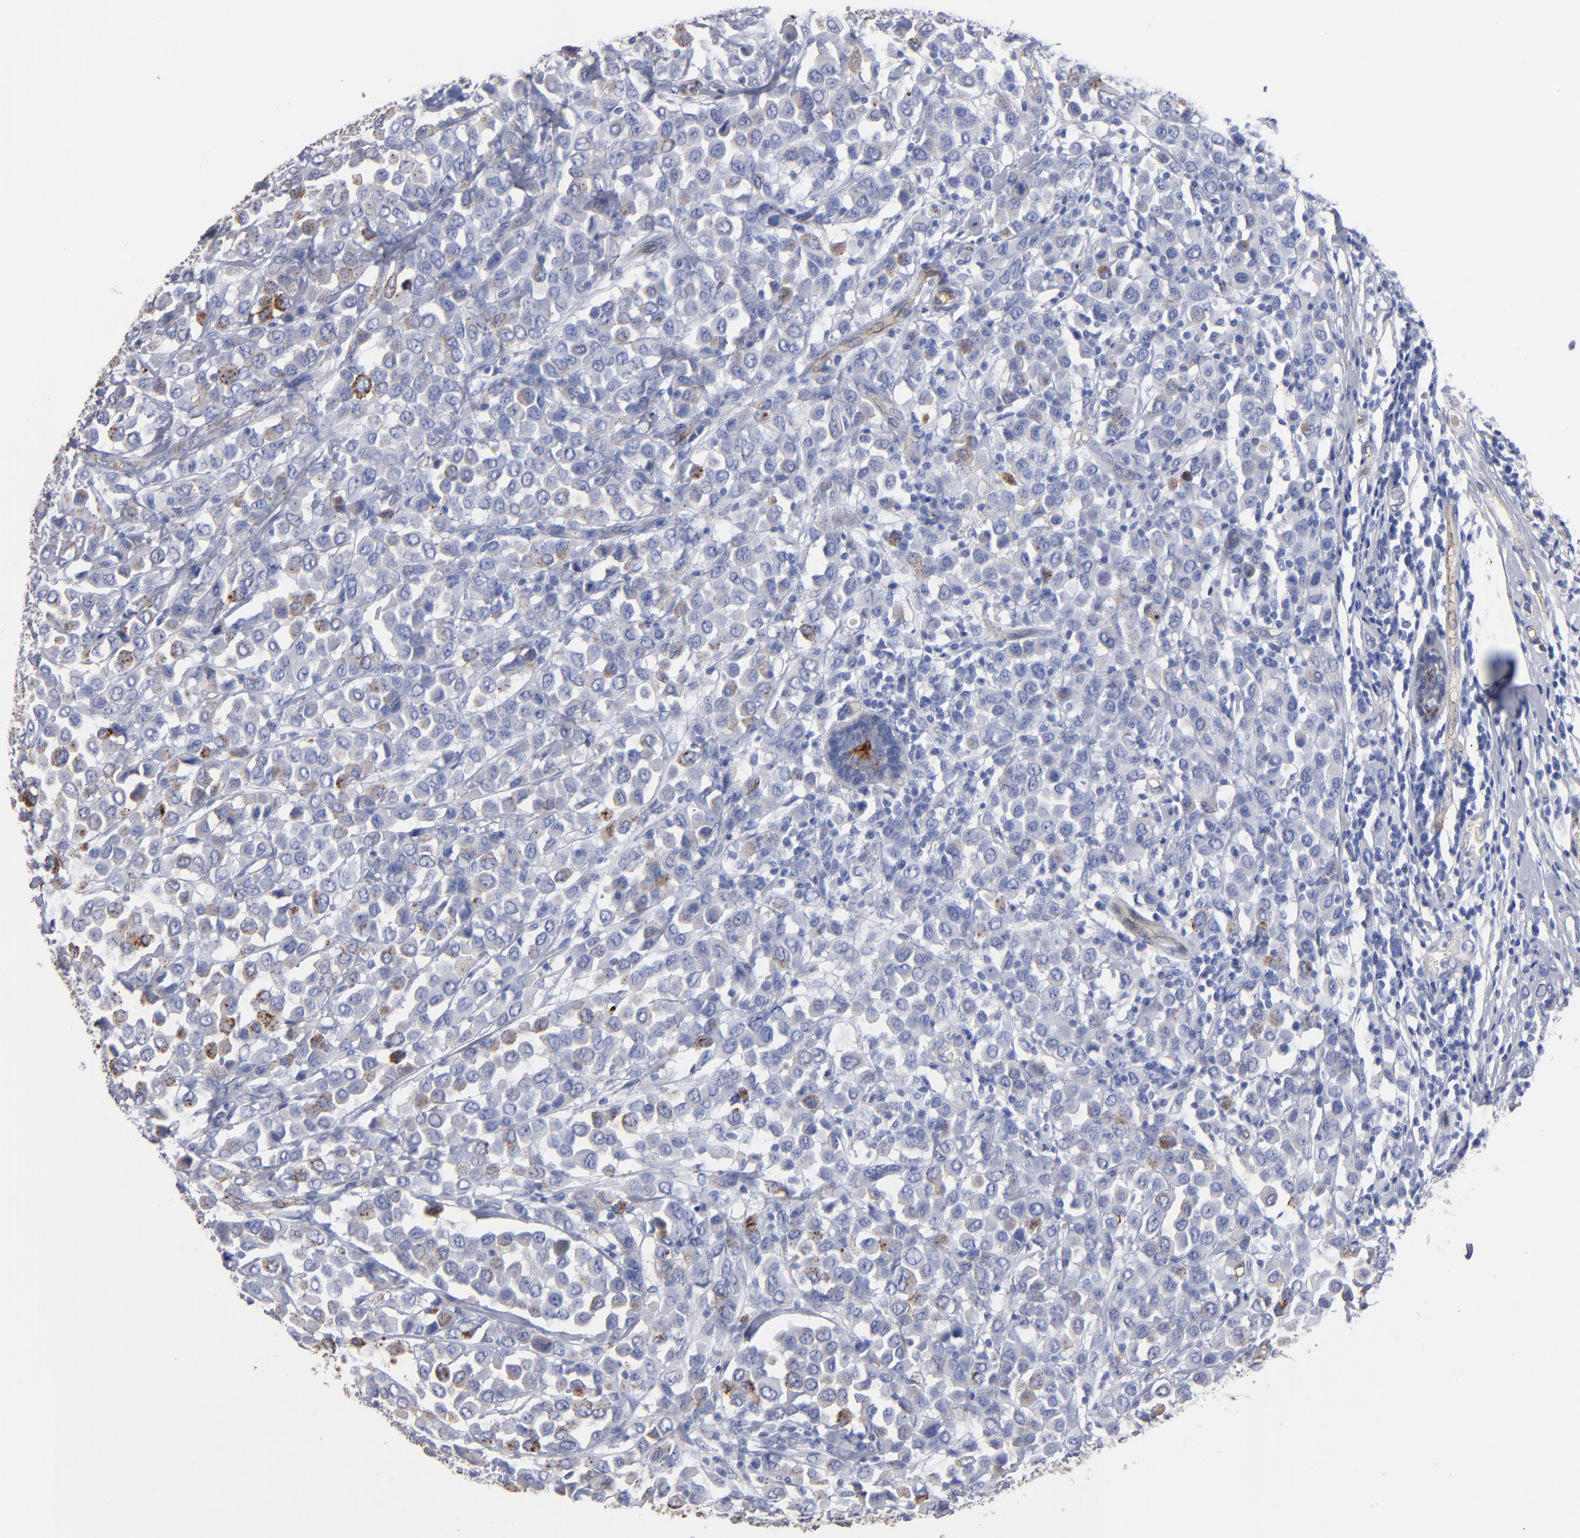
{"staining": {"intensity": "moderate", "quantity": "<25%", "location": "cytoplasmic/membranous"}, "tissue": "breast cancer", "cell_type": "Tumor cells", "image_type": "cancer", "snomed": [{"axis": "morphology", "description": "Duct carcinoma"}, {"axis": "topography", "description": "Breast"}], "caption": "Immunohistochemical staining of human breast cancer (invasive ductal carcinoma) displays low levels of moderate cytoplasmic/membranous protein expression in about <25% of tumor cells.", "gene": "TM4SF1", "patient": {"sex": "female", "age": 61}}